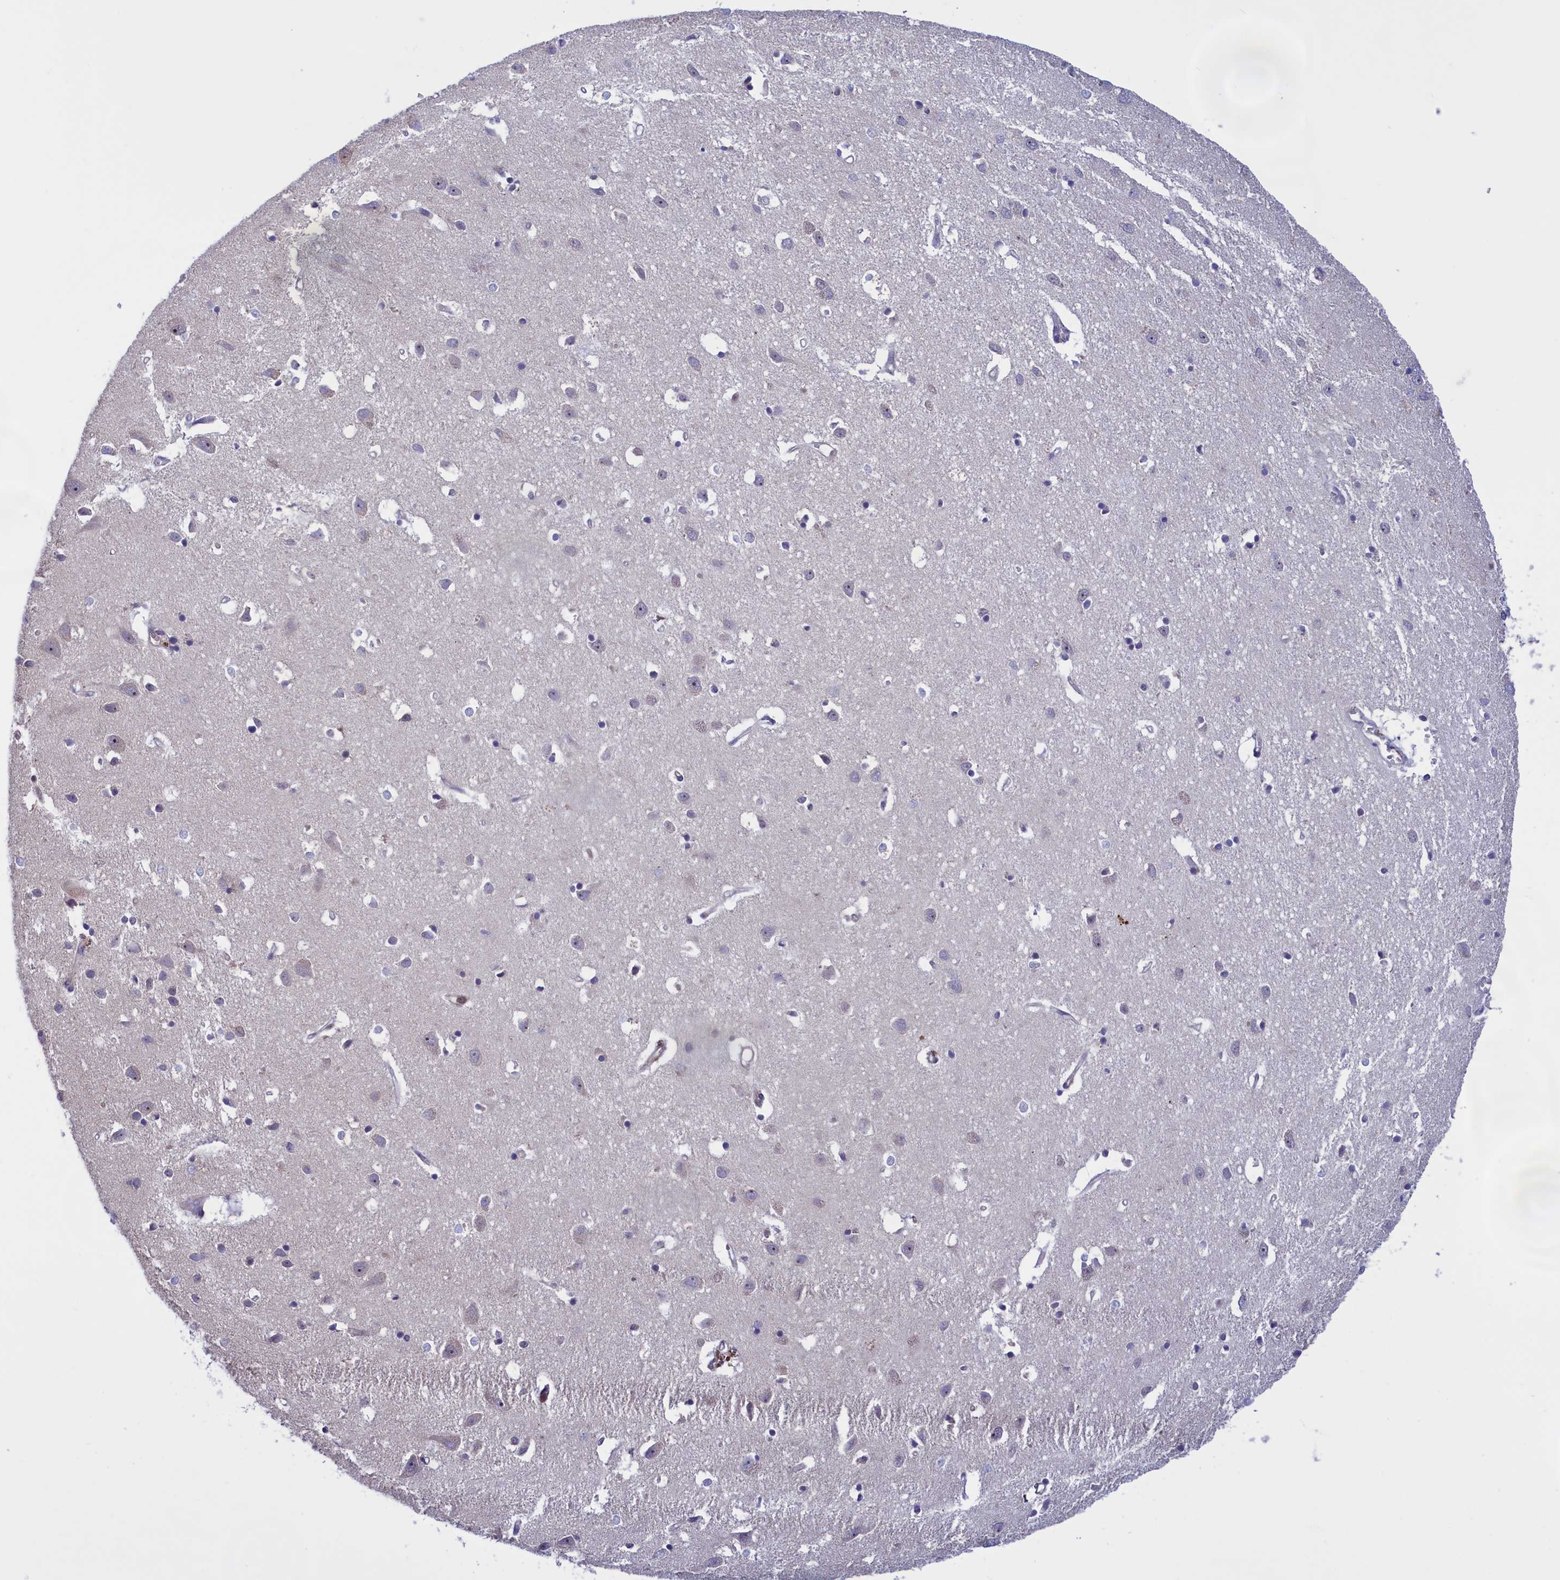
{"staining": {"intensity": "negative", "quantity": "none", "location": "none"}, "tissue": "cerebral cortex", "cell_type": "Endothelial cells", "image_type": "normal", "snomed": [{"axis": "morphology", "description": "Normal tissue, NOS"}, {"axis": "topography", "description": "Cerebral cortex"}], "caption": "IHC photomicrograph of unremarkable cerebral cortex: cerebral cortex stained with DAB shows no significant protein expression in endothelial cells. Brightfield microscopy of immunohistochemistry (IHC) stained with DAB (3,3'-diaminobenzidine) (brown) and hematoxylin (blue), captured at high magnification.", "gene": "MPND", "patient": {"sex": "female", "age": 64}}